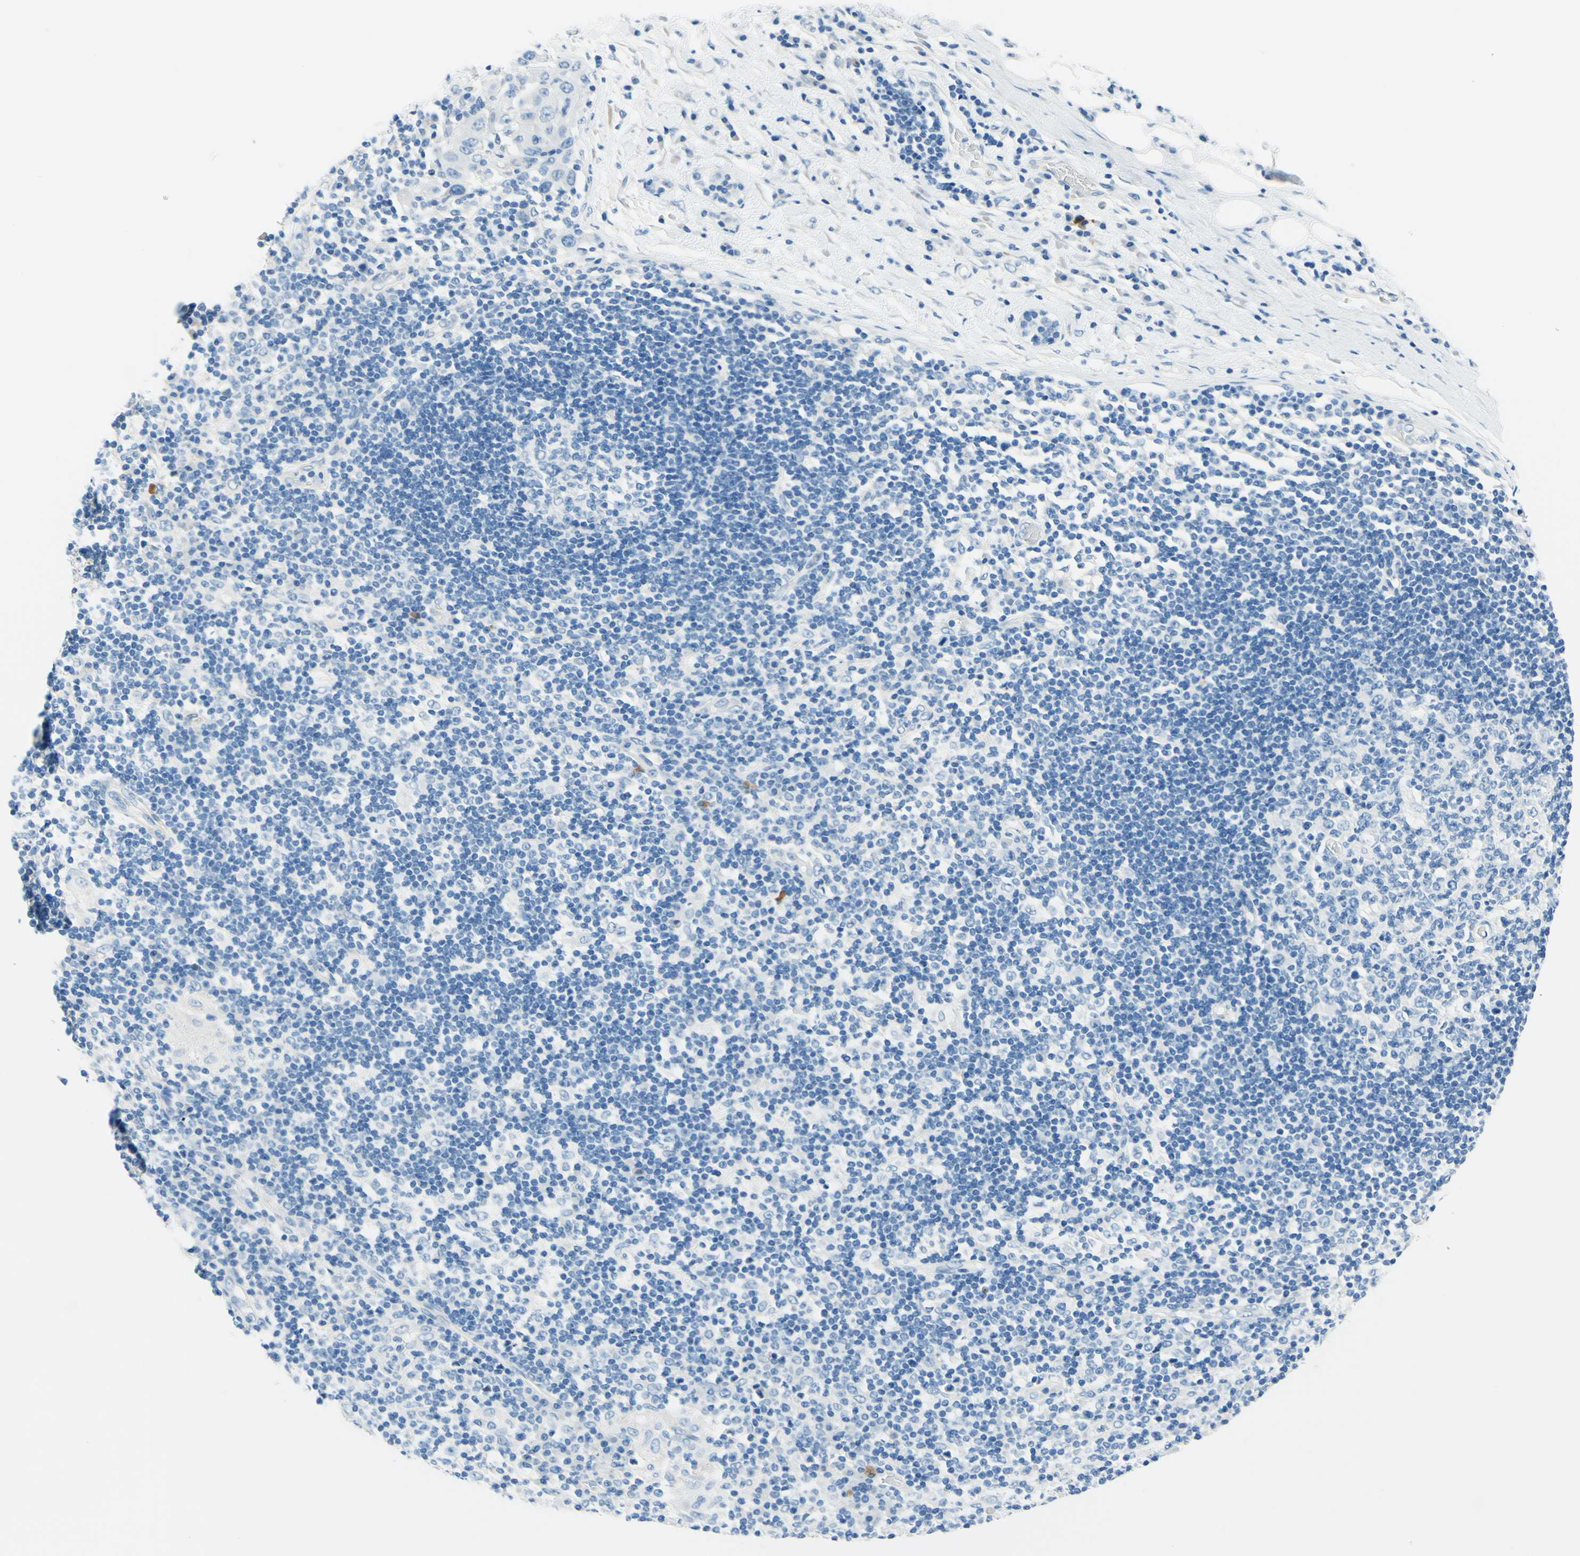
{"staining": {"intensity": "negative", "quantity": "none", "location": "none"}, "tissue": "adipose tissue", "cell_type": "Adipocytes", "image_type": "normal", "snomed": [{"axis": "morphology", "description": "Normal tissue, NOS"}, {"axis": "morphology", "description": "Adenocarcinoma, NOS"}, {"axis": "topography", "description": "Esophagus"}], "caption": "An image of adipose tissue stained for a protein exhibits no brown staining in adipocytes.", "gene": "PASD1", "patient": {"sex": "male", "age": 62}}